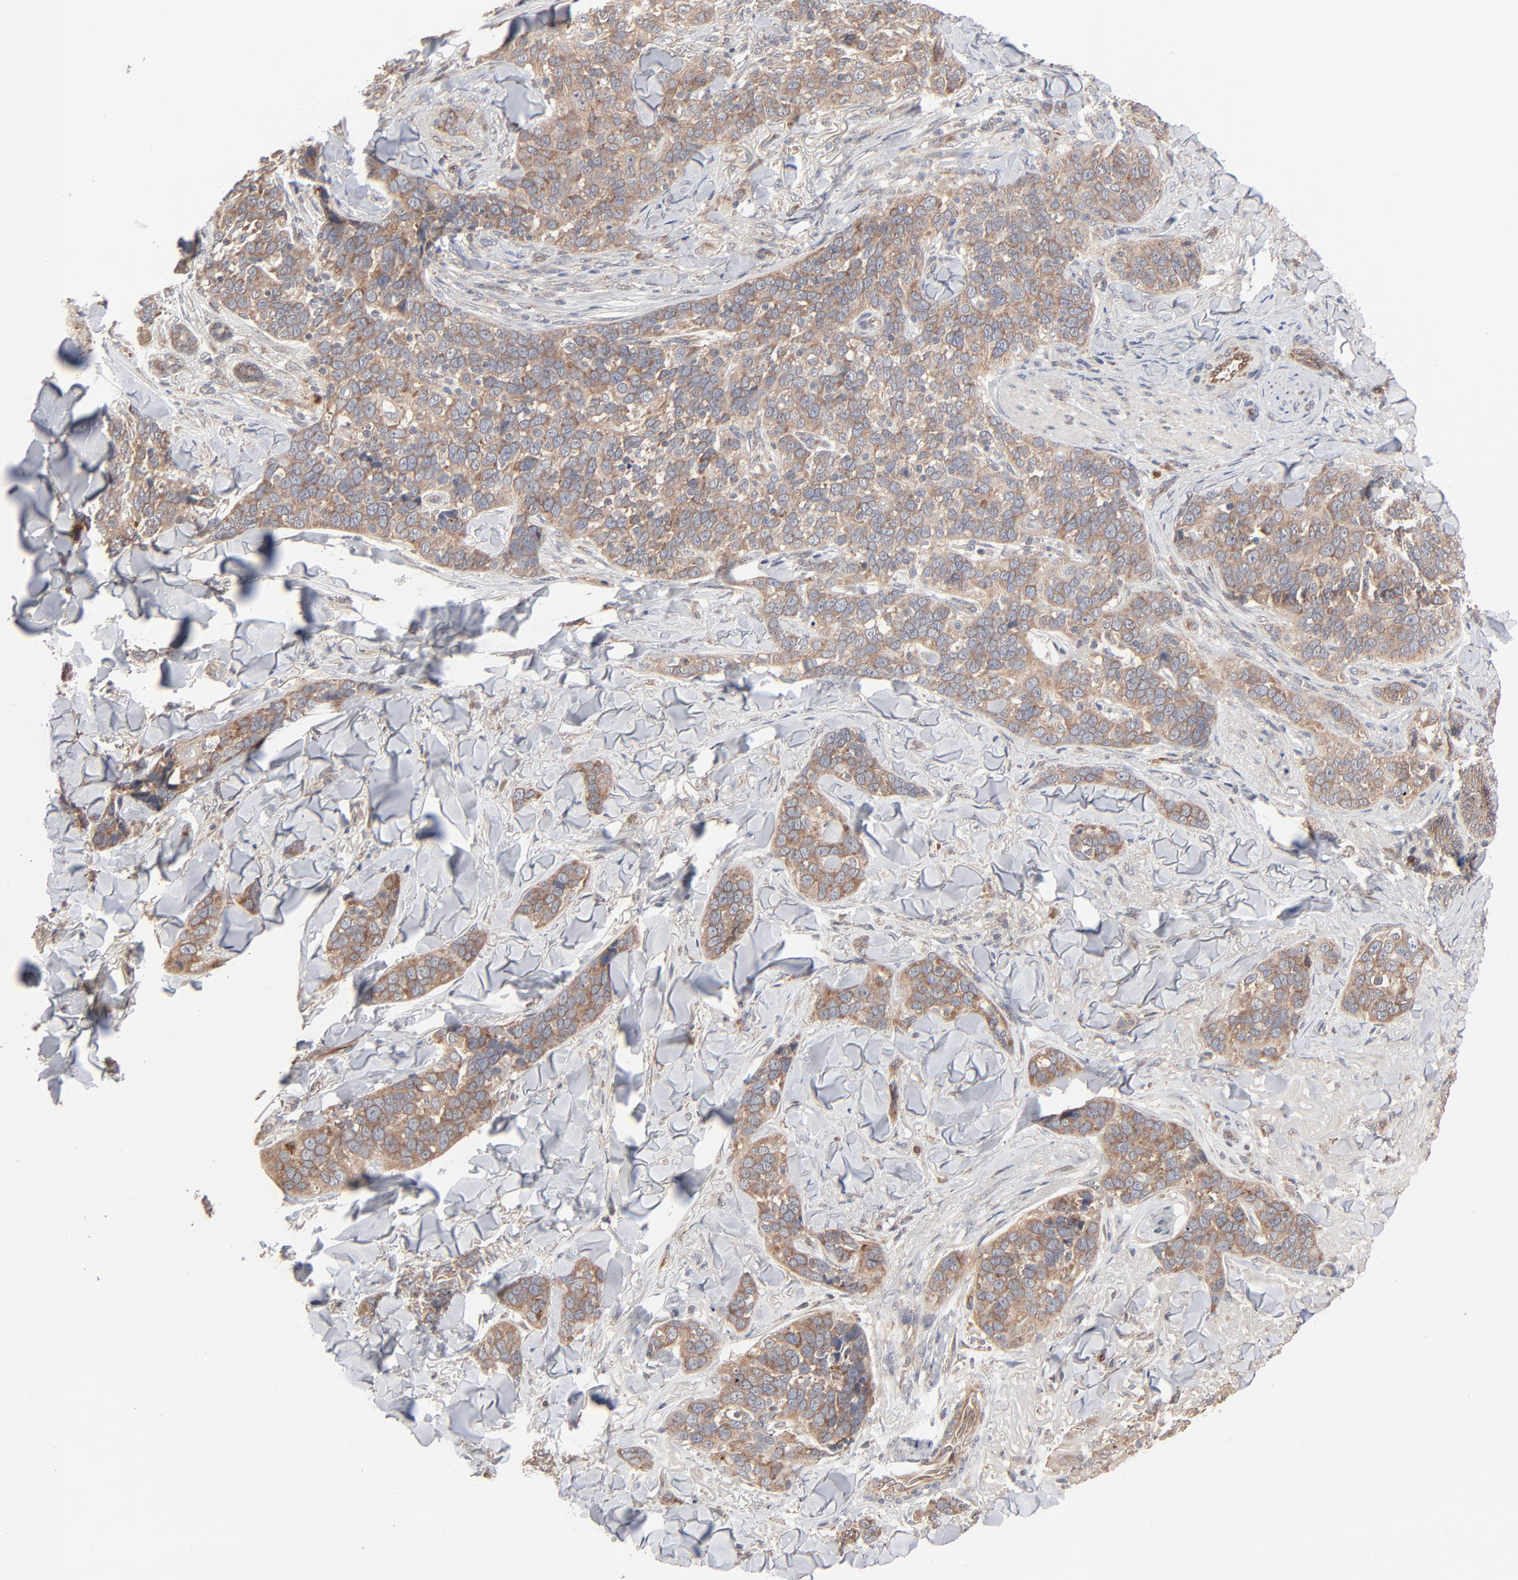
{"staining": {"intensity": "moderate", "quantity": ">75%", "location": "cytoplasmic/membranous"}, "tissue": "skin cancer", "cell_type": "Tumor cells", "image_type": "cancer", "snomed": [{"axis": "morphology", "description": "Normal tissue, NOS"}, {"axis": "morphology", "description": "Squamous cell carcinoma, NOS"}, {"axis": "topography", "description": "Skin"}], "caption": "Immunohistochemistry (IHC) of human skin cancer (squamous cell carcinoma) exhibits medium levels of moderate cytoplasmic/membranous expression in approximately >75% of tumor cells.", "gene": "ABLIM3", "patient": {"sex": "female", "age": 83}}